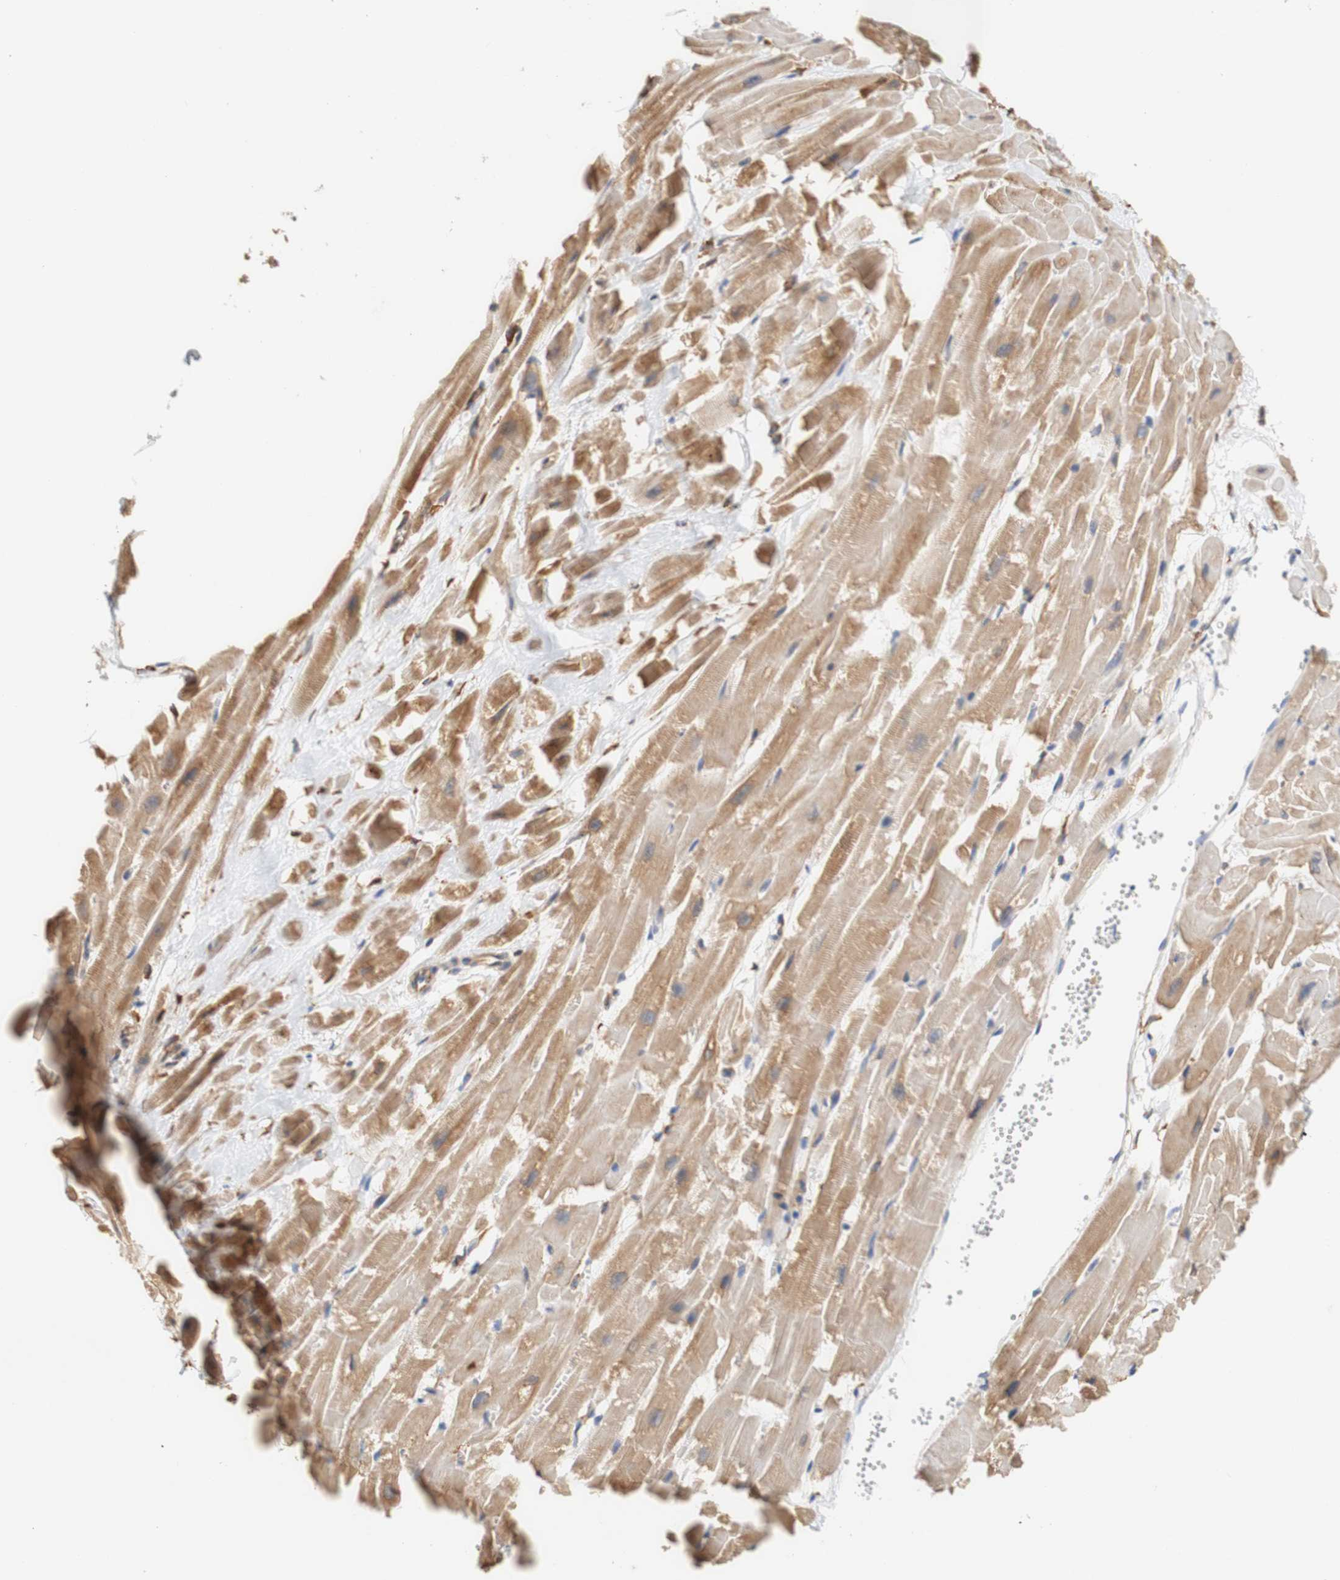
{"staining": {"intensity": "weak", "quantity": ">75%", "location": "cytoplasmic/membranous"}, "tissue": "heart muscle", "cell_type": "Cardiomyocytes", "image_type": "normal", "snomed": [{"axis": "morphology", "description": "Normal tissue, NOS"}, {"axis": "topography", "description": "Heart"}], "caption": "High-magnification brightfield microscopy of normal heart muscle stained with DAB (brown) and counterstained with hematoxylin (blue). cardiomyocytes exhibit weak cytoplasmic/membranous expression is identified in approximately>75% of cells.", "gene": "EIF2AK4", "patient": {"sex": "female", "age": 19}}